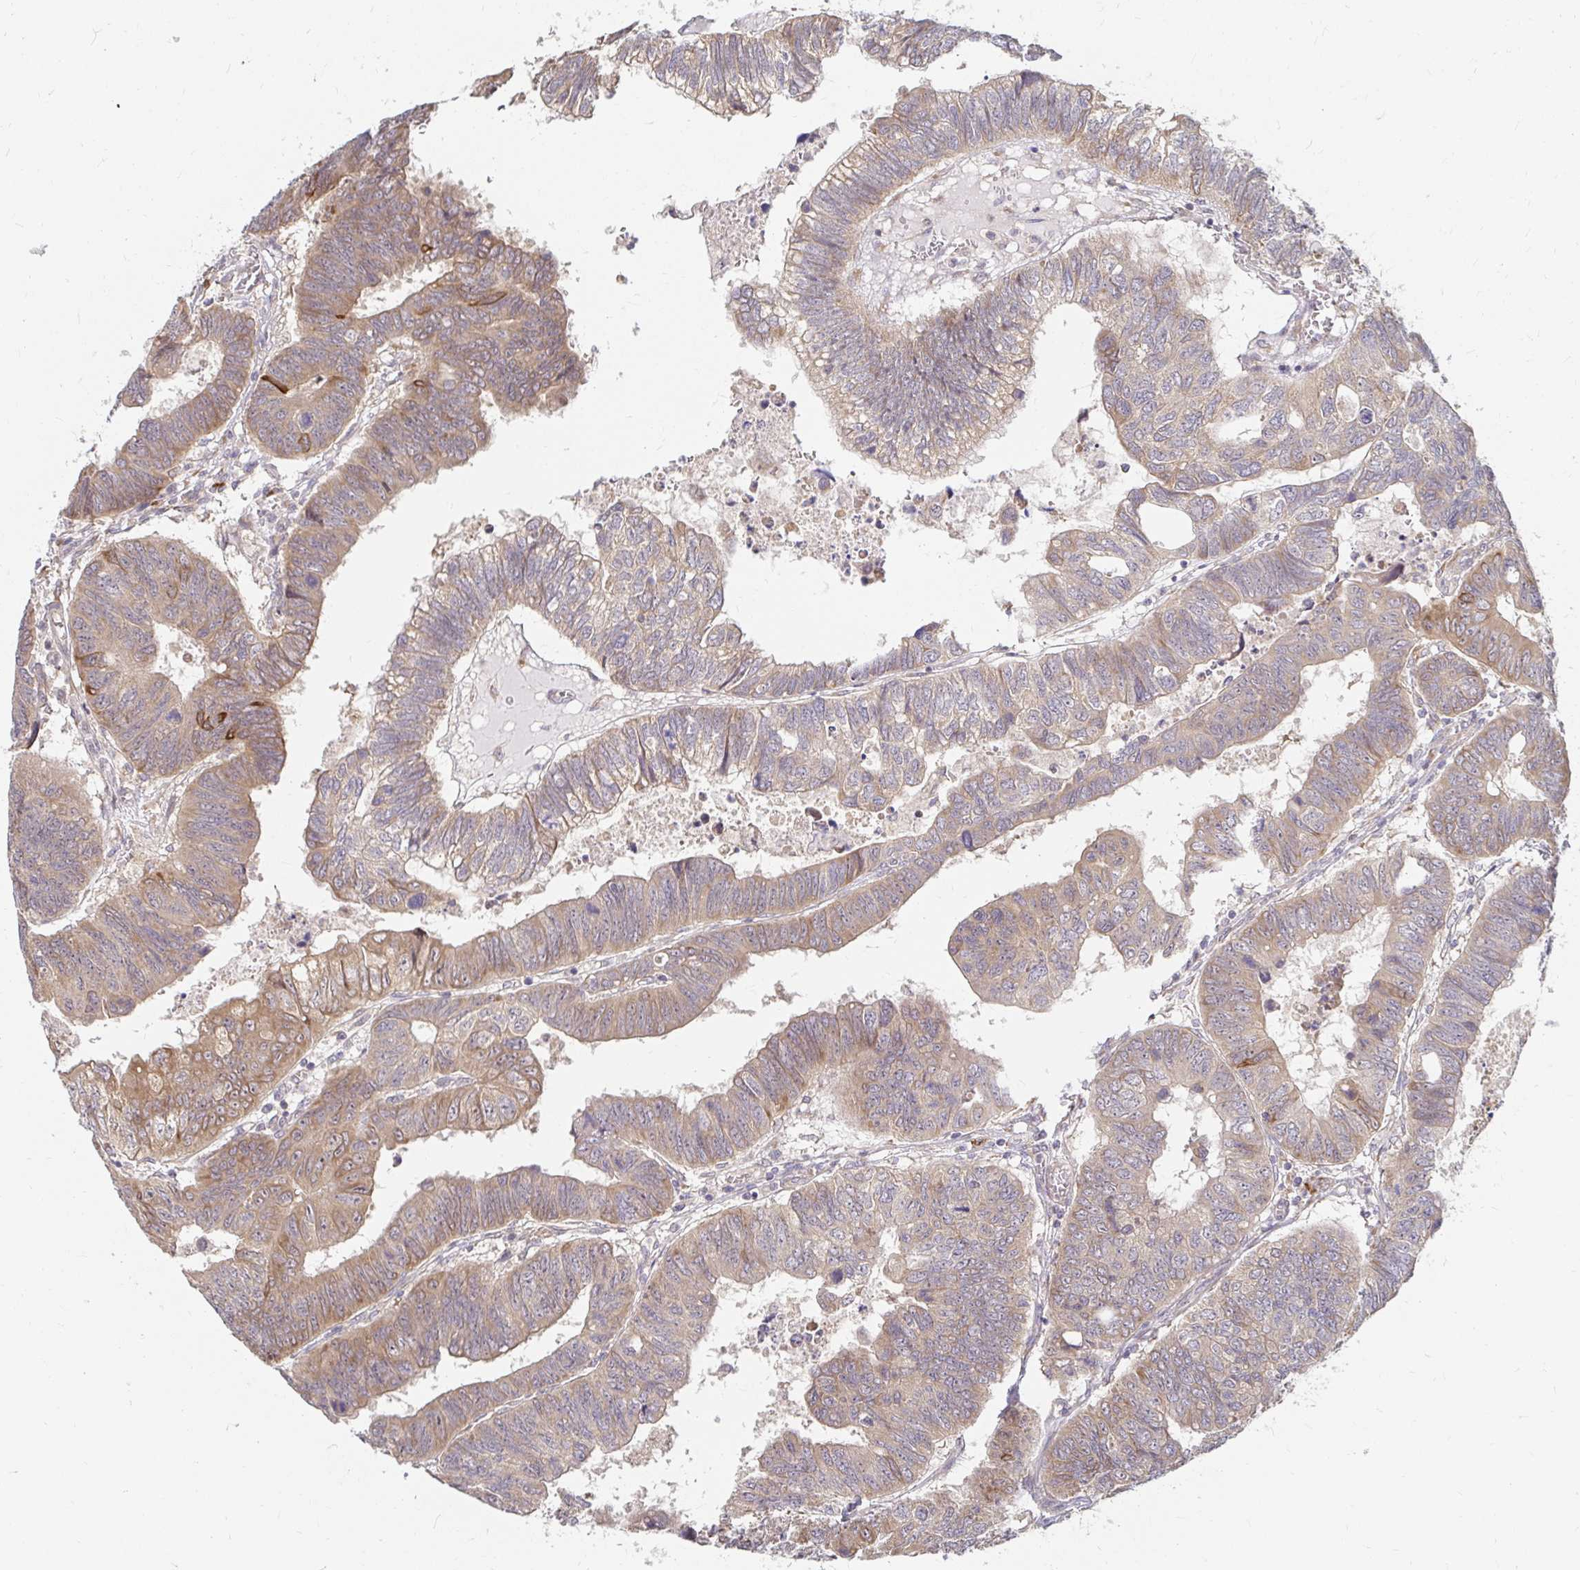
{"staining": {"intensity": "weak", "quantity": ">75%", "location": "cytoplasmic/membranous"}, "tissue": "colorectal cancer", "cell_type": "Tumor cells", "image_type": "cancer", "snomed": [{"axis": "morphology", "description": "Adenocarcinoma, NOS"}, {"axis": "topography", "description": "Colon"}], "caption": "Tumor cells display low levels of weak cytoplasmic/membranous expression in about >75% of cells in human colorectal cancer (adenocarcinoma). (DAB IHC, brown staining for protein, blue staining for nuclei).", "gene": "CAST", "patient": {"sex": "male", "age": 62}}